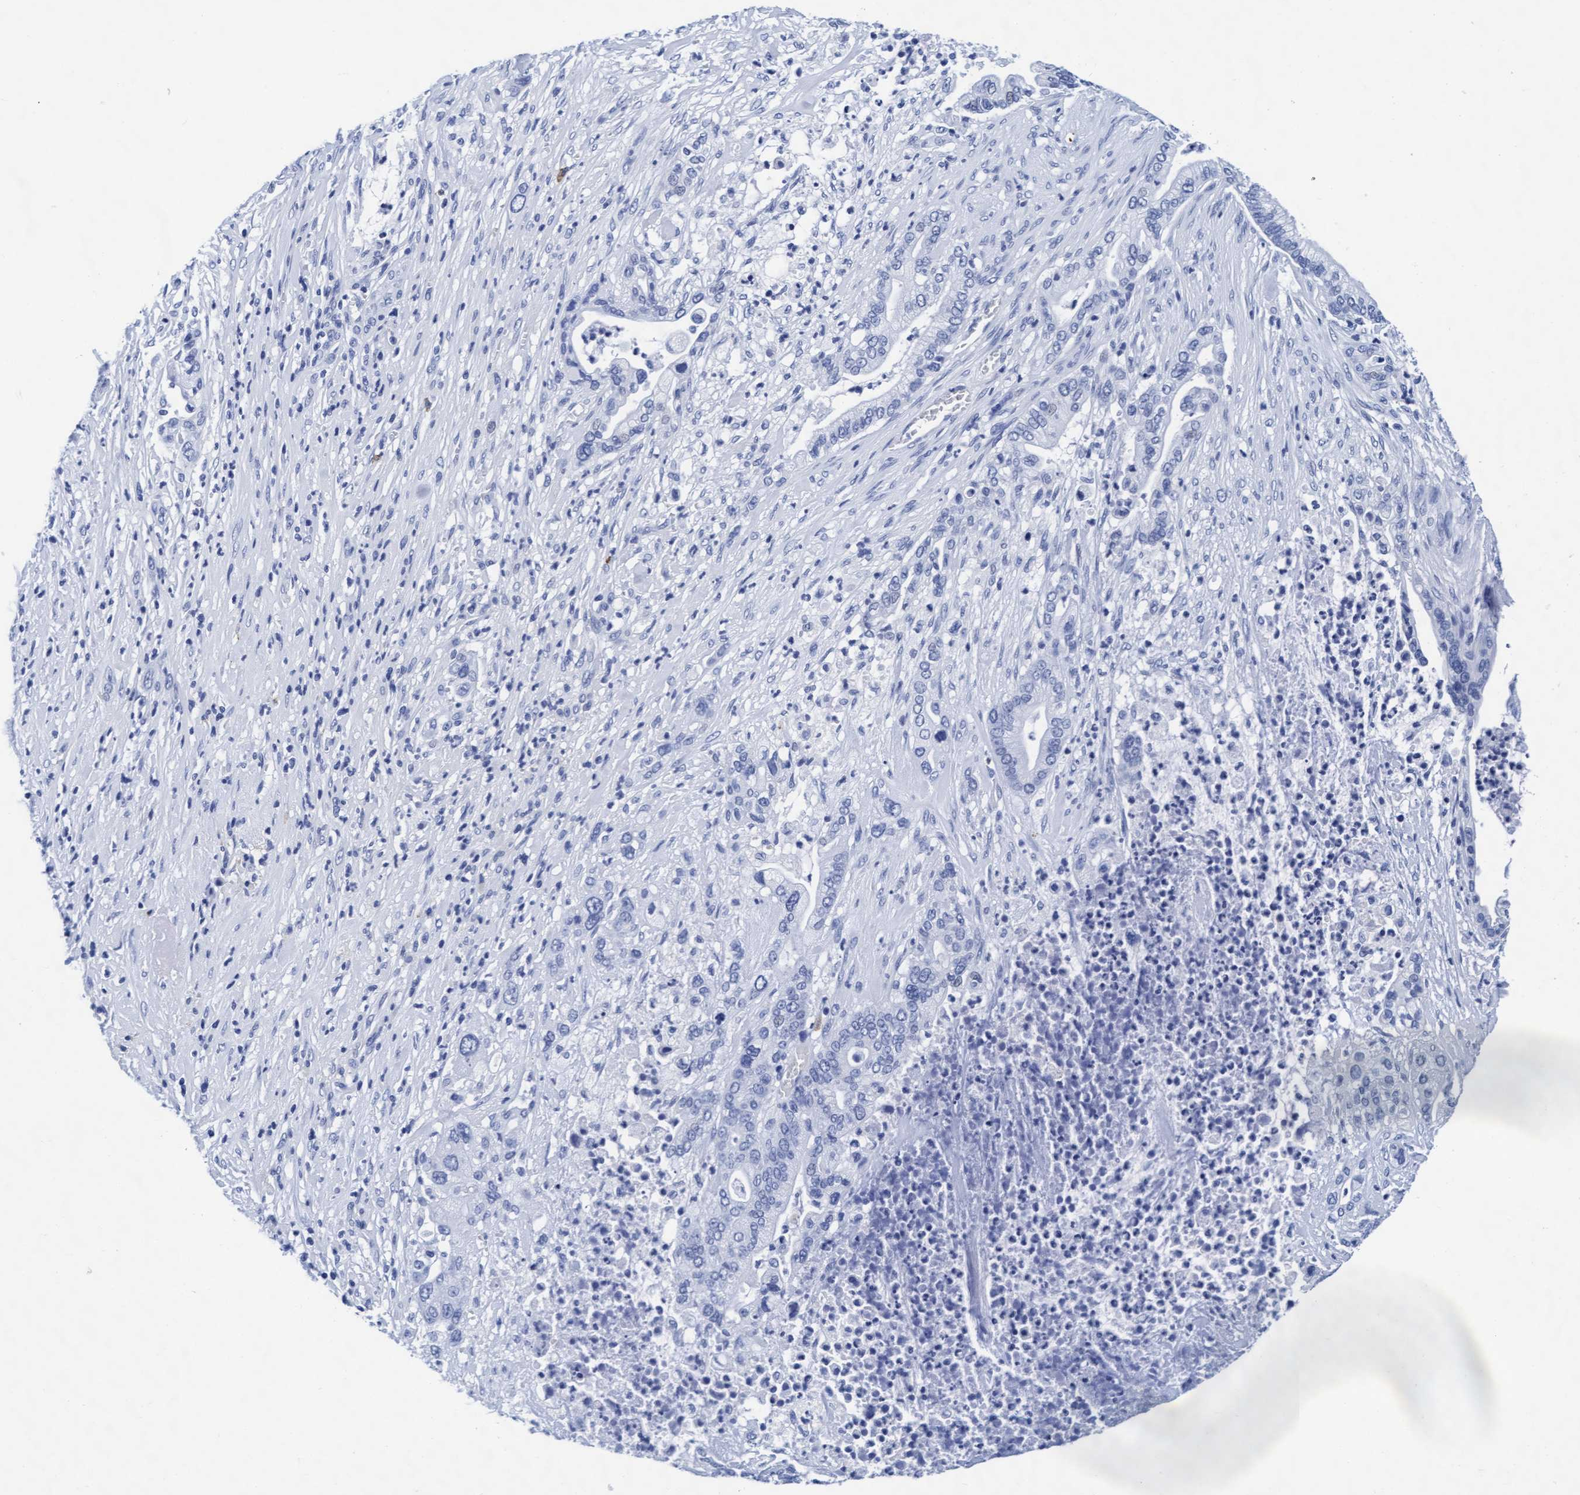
{"staining": {"intensity": "negative", "quantity": "none", "location": "none"}, "tissue": "pancreatic cancer", "cell_type": "Tumor cells", "image_type": "cancer", "snomed": [{"axis": "morphology", "description": "Adenocarcinoma, NOS"}, {"axis": "topography", "description": "Pancreas"}], "caption": "IHC micrograph of adenocarcinoma (pancreatic) stained for a protein (brown), which displays no staining in tumor cells. Brightfield microscopy of immunohistochemistry (IHC) stained with DAB (brown) and hematoxylin (blue), captured at high magnification.", "gene": "ARSG", "patient": {"sex": "male", "age": 69}}